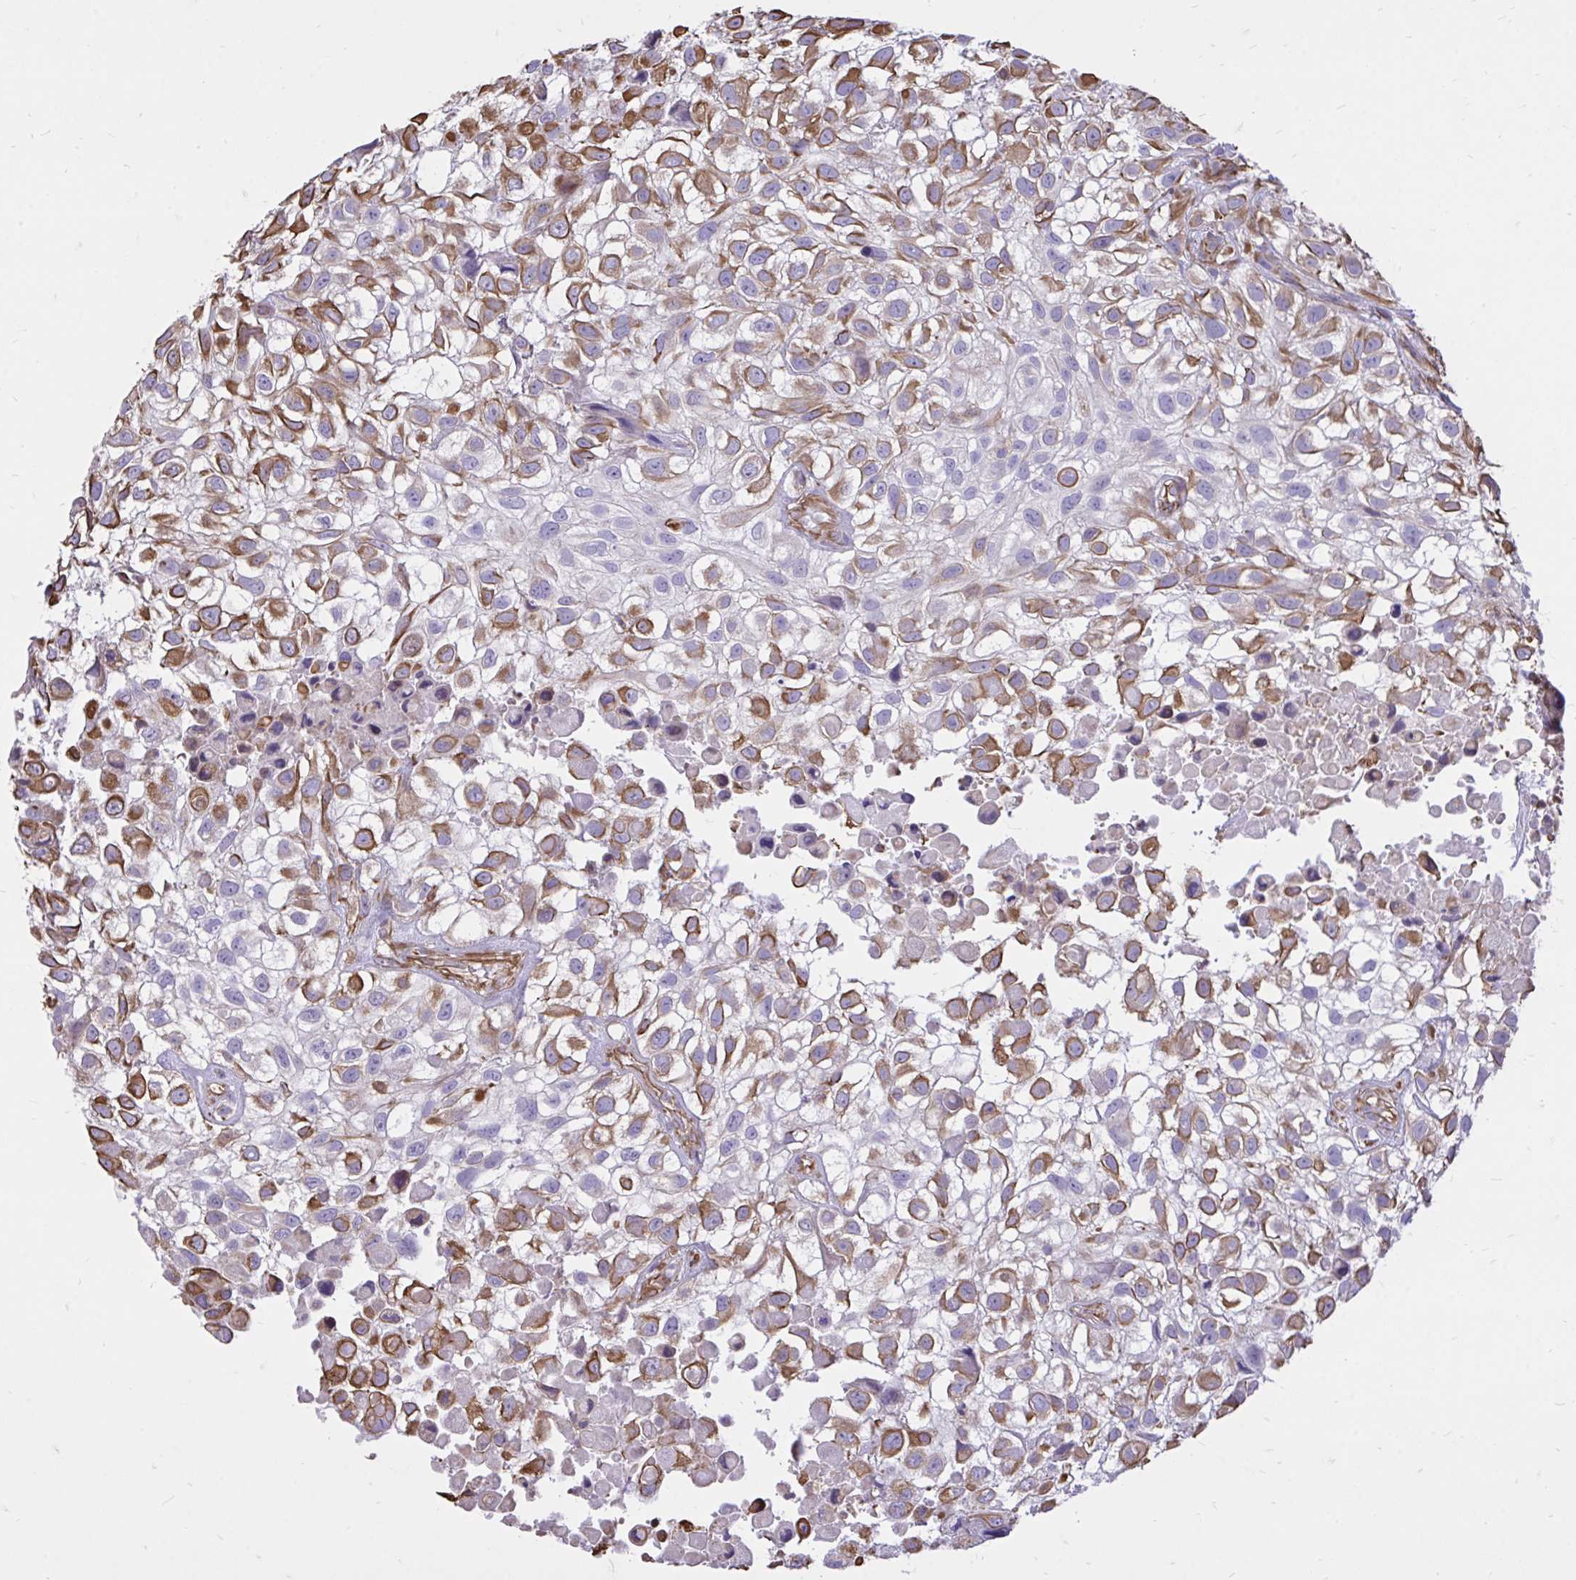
{"staining": {"intensity": "moderate", "quantity": "25%-75%", "location": "cytoplasmic/membranous"}, "tissue": "urothelial cancer", "cell_type": "Tumor cells", "image_type": "cancer", "snomed": [{"axis": "morphology", "description": "Urothelial carcinoma, High grade"}, {"axis": "topography", "description": "Urinary bladder"}], "caption": "Urothelial cancer stained for a protein (brown) displays moderate cytoplasmic/membranous positive expression in approximately 25%-75% of tumor cells.", "gene": "RNF103", "patient": {"sex": "male", "age": 56}}